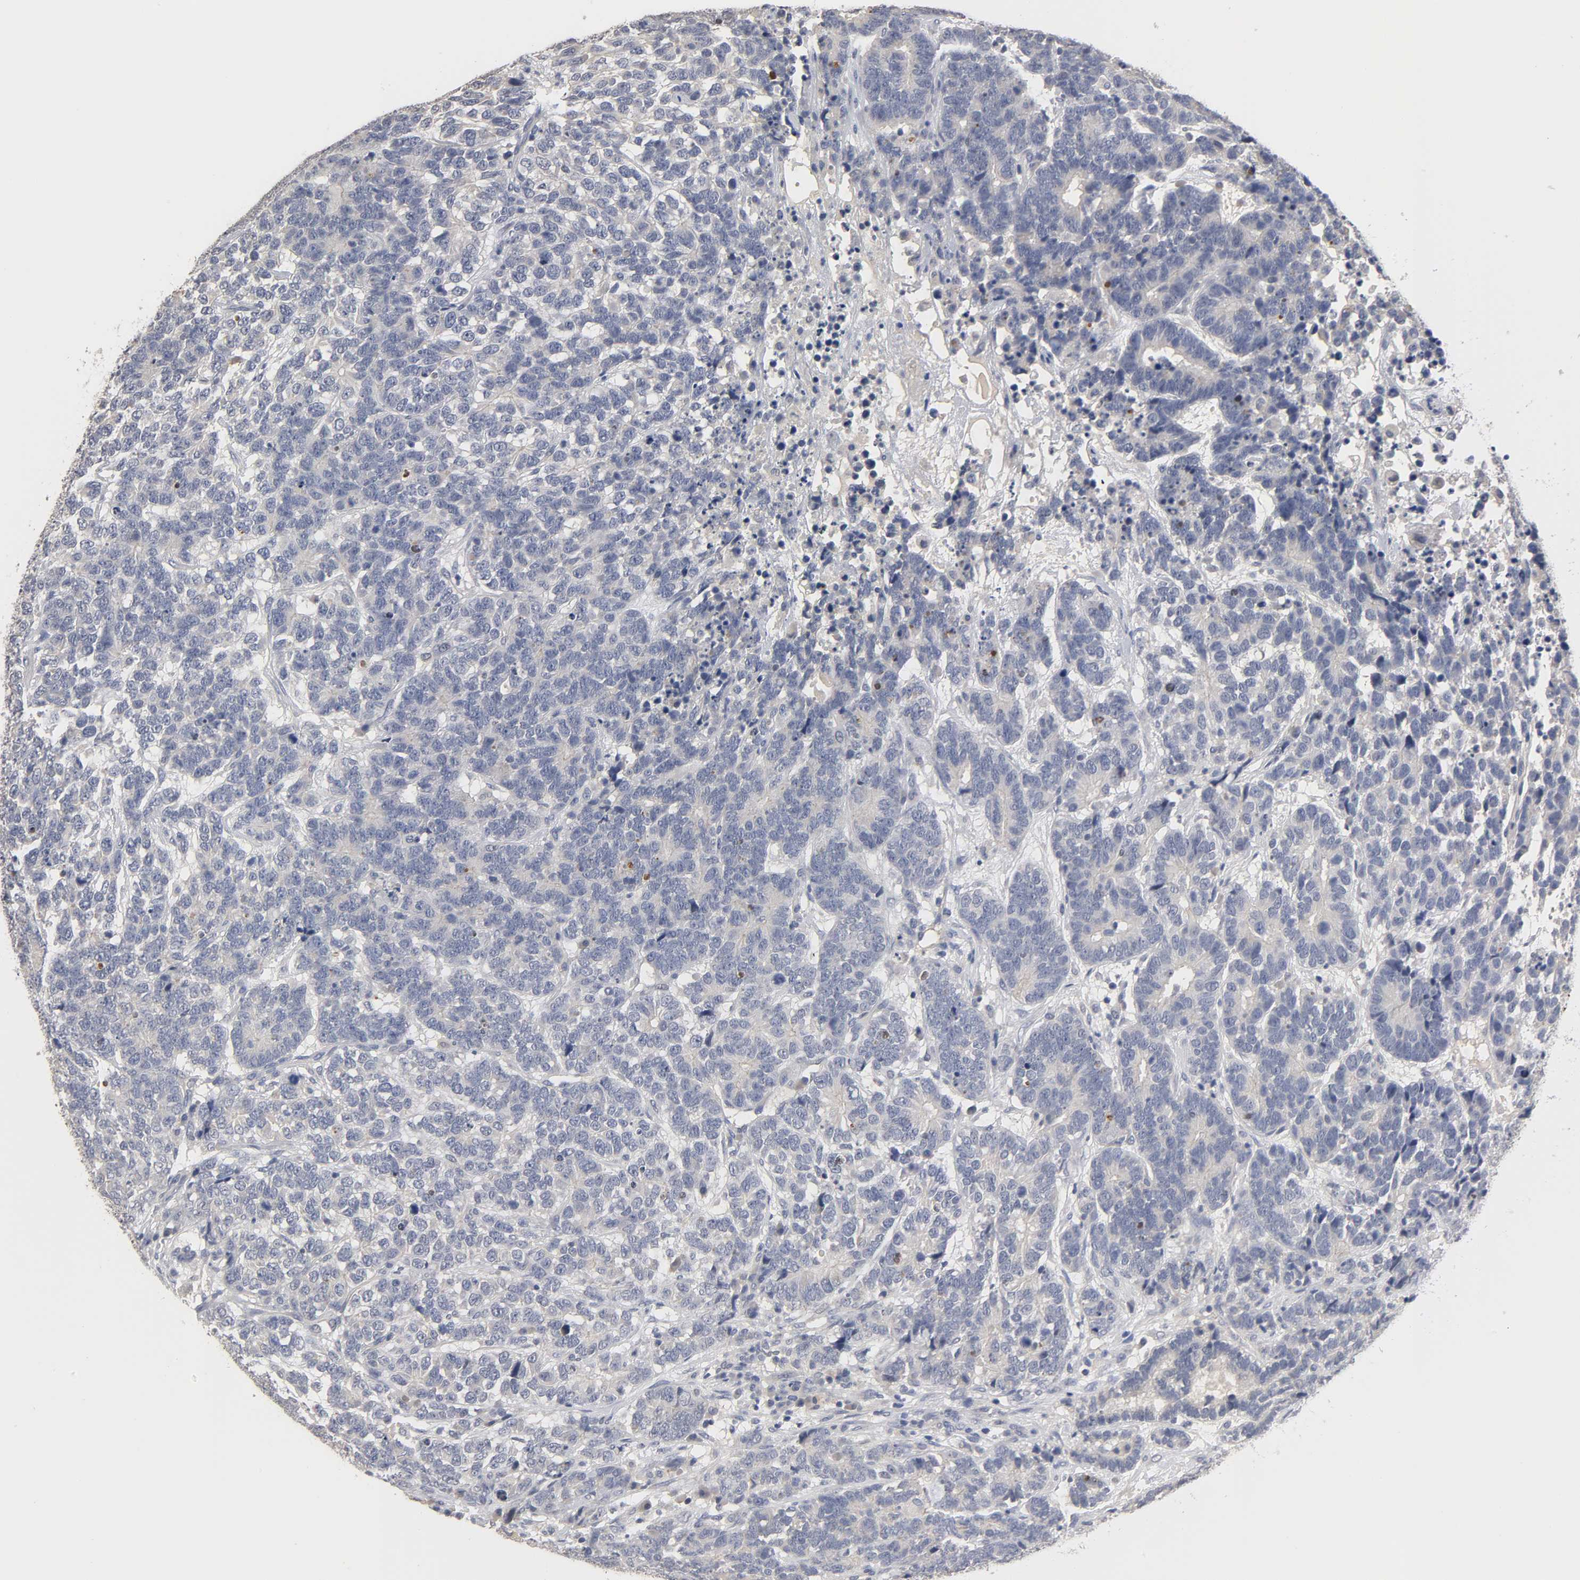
{"staining": {"intensity": "negative", "quantity": "none", "location": "none"}, "tissue": "testis cancer", "cell_type": "Tumor cells", "image_type": "cancer", "snomed": [{"axis": "morphology", "description": "Carcinoma, Embryonal, NOS"}, {"axis": "topography", "description": "Testis"}], "caption": "Tumor cells show no significant protein positivity in testis cancer (embryonal carcinoma).", "gene": "OVOL1", "patient": {"sex": "male", "age": 26}}